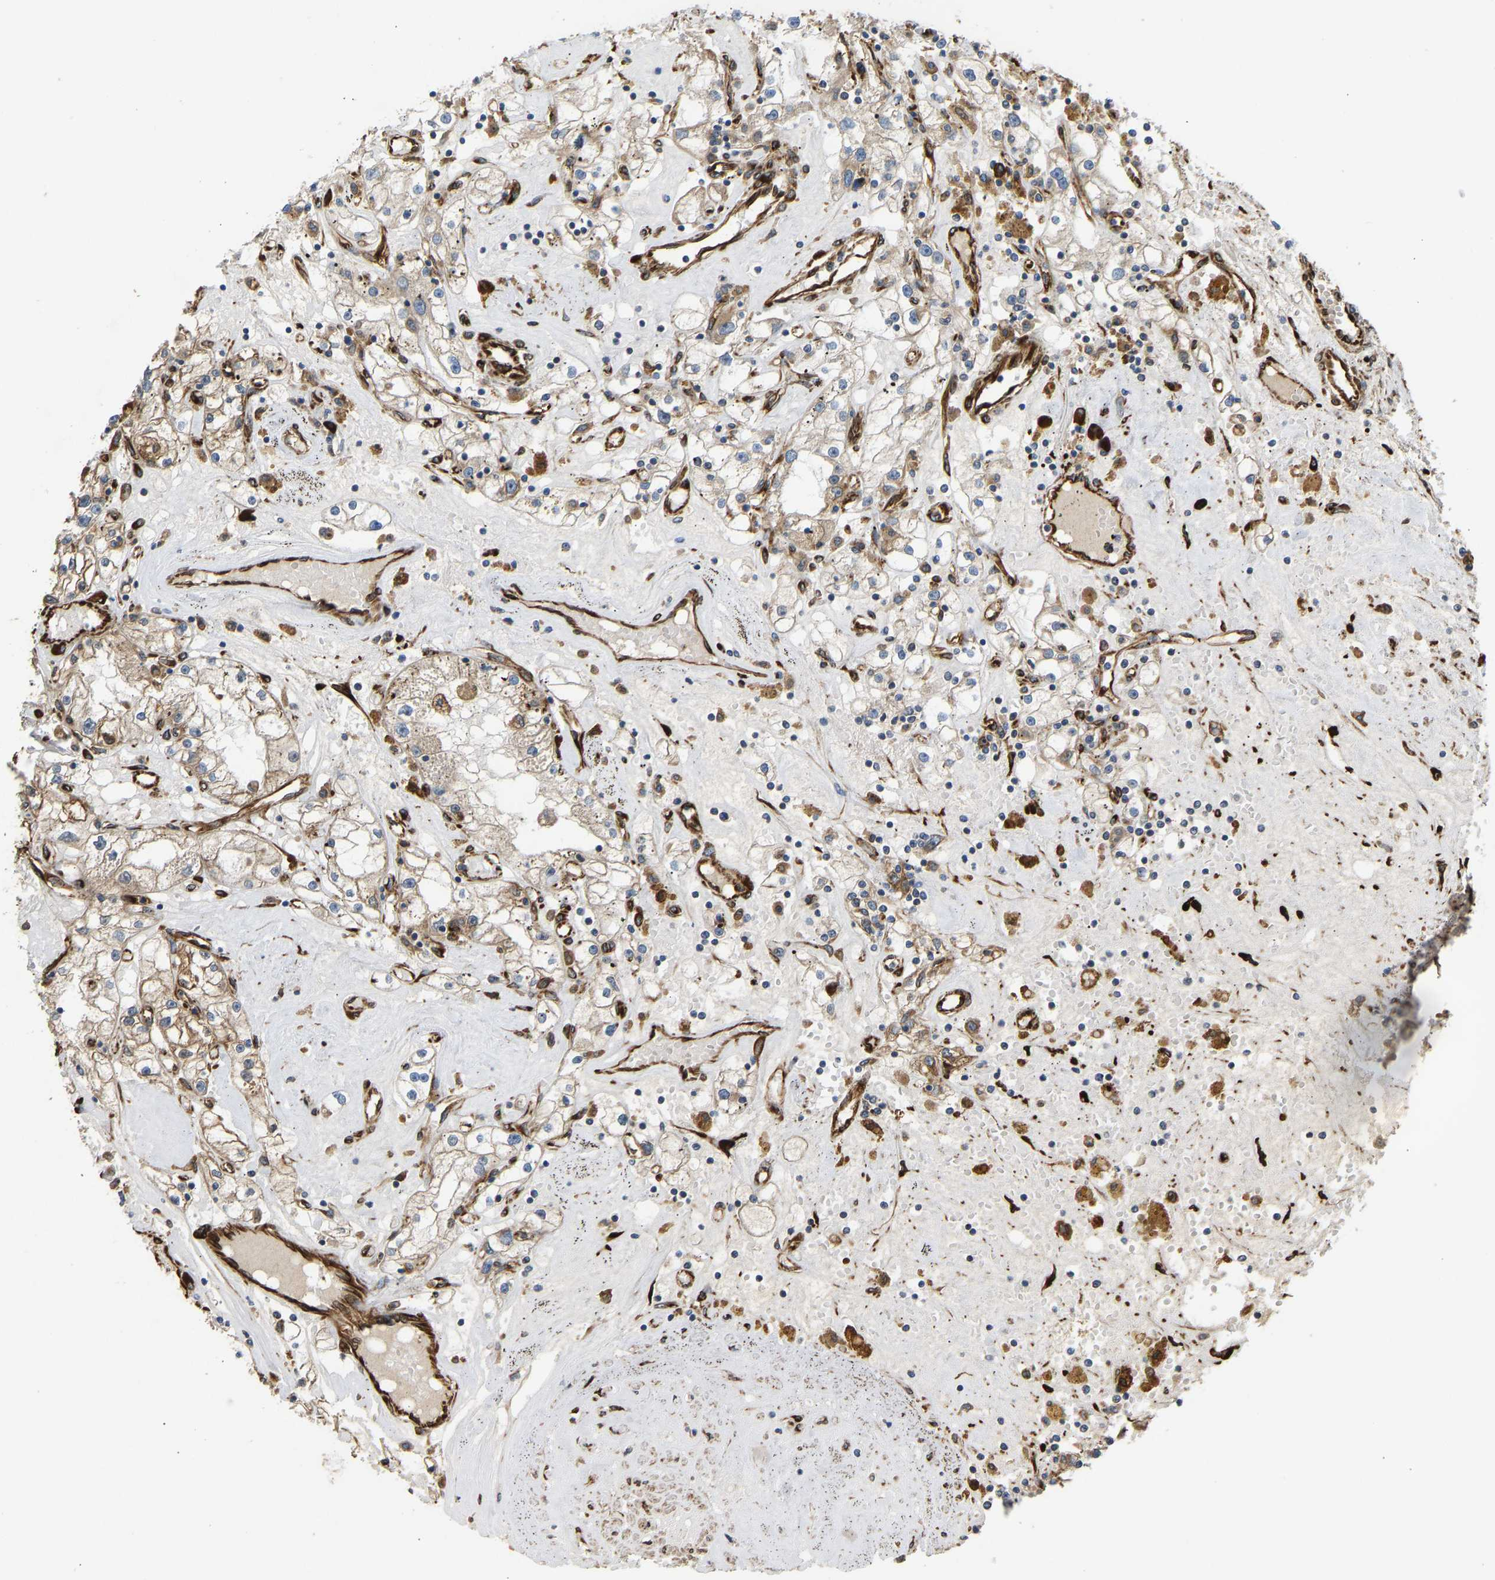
{"staining": {"intensity": "weak", "quantity": ">75%", "location": "cytoplasmic/membranous"}, "tissue": "renal cancer", "cell_type": "Tumor cells", "image_type": "cancer", "snomed": [{"axis": "morphology", "description": "Adenocarcinoma, NOS"}, {"axis": "topography", "description": "Kidney"}], "caption": "An image of human renal cancer stained for a protein demonstrates weak cytoplasmic/membranous brown staining in tumor cells.", "gene": "BEX3", "patient": {"sex": "male", "age": 56}}